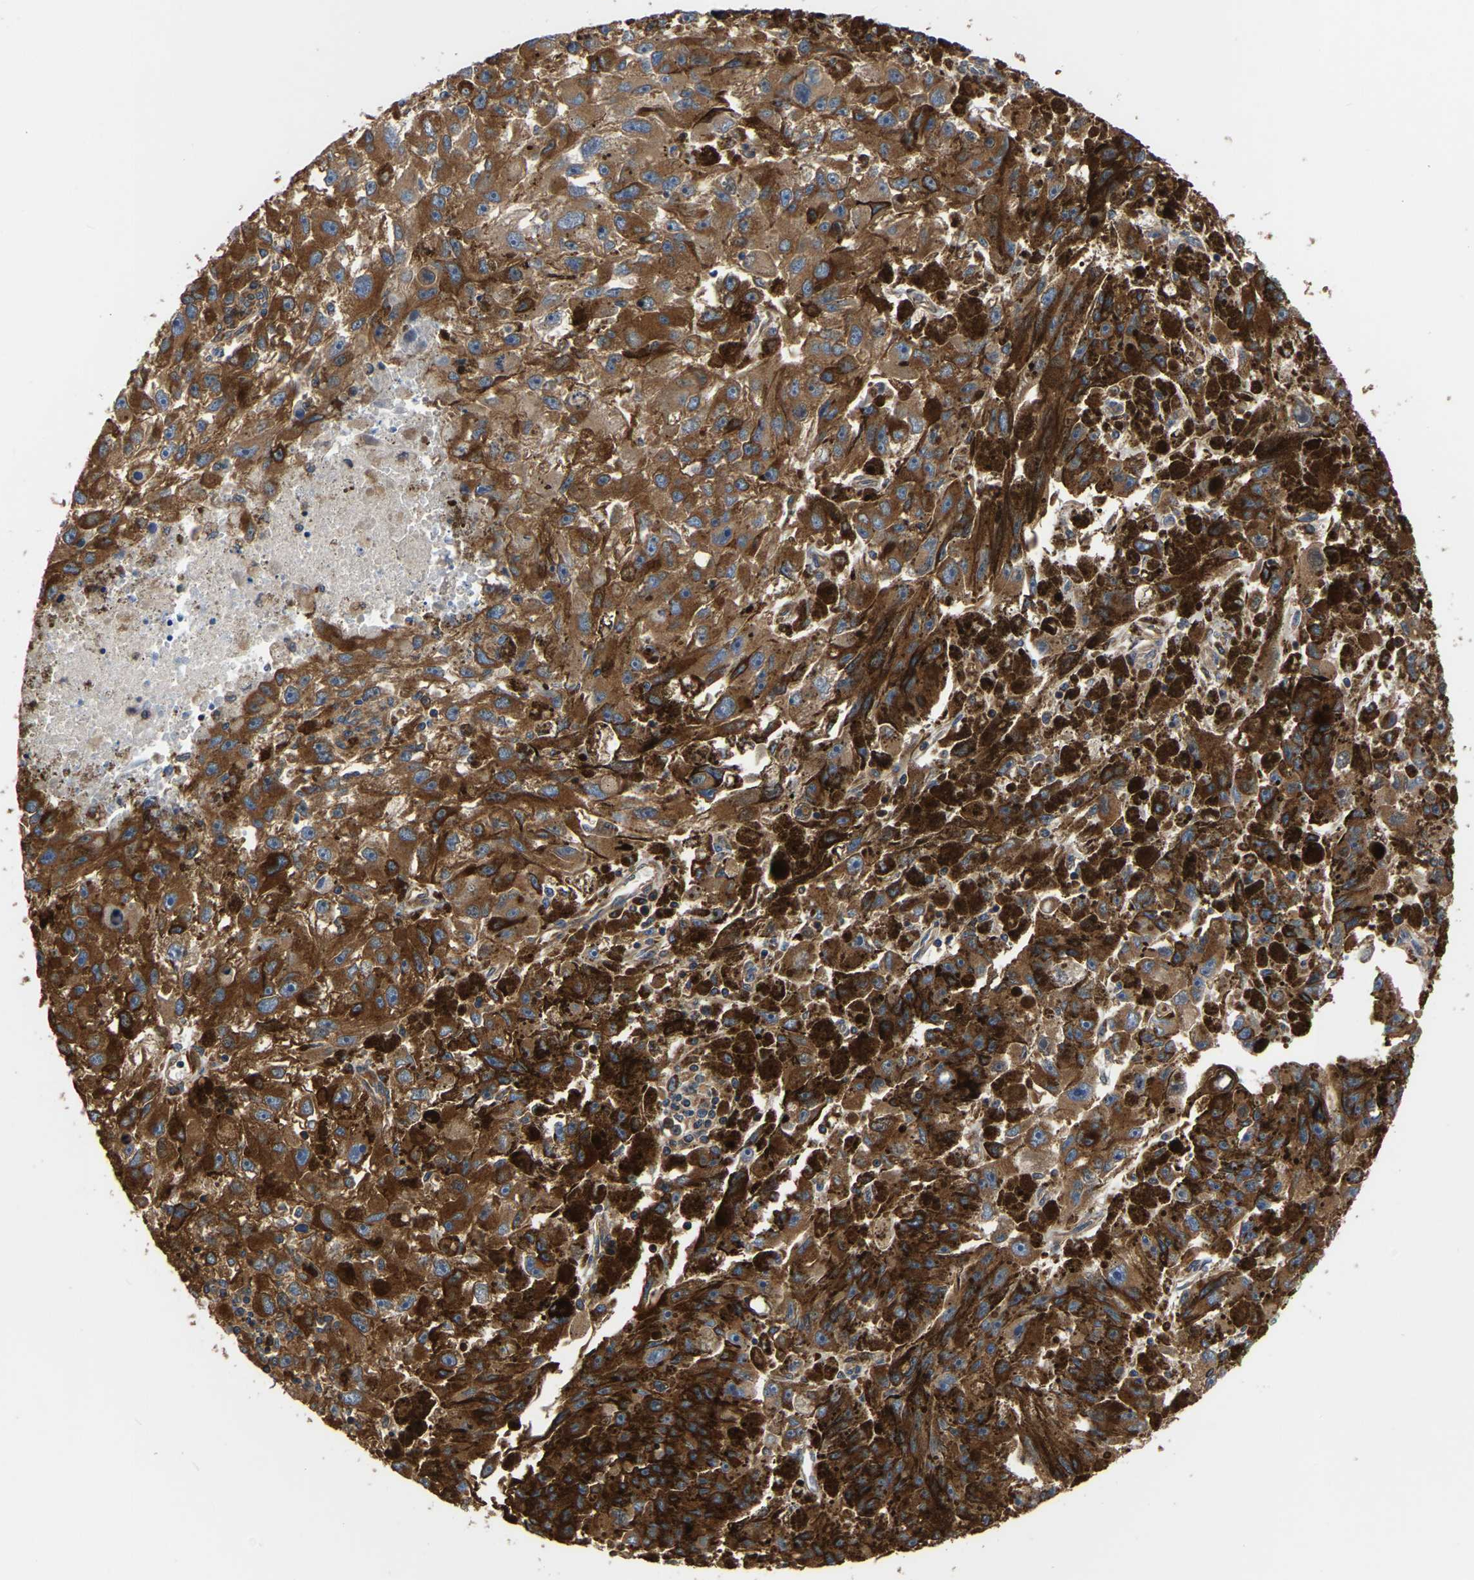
{"staining": {"intensity": "strong", "quantity": ">75%", "location": "cytoplasmic/membranous"}, "tissue": "melanoma", "cell_type": "Tumor cells", "image_type": "cancer", "snomed": [{"axis": "morphology", "description": "Malignant melanoma, NOS"}, {"axis": "topography", "description": "Skin"}], "caption": "Protein staining of melanoma tissue reveals strong cytoplasmic/membranous expression in approximately >75% of tumor cells.", "gene": "GARS1", "patient": {"sex": "female", "age": 104}}